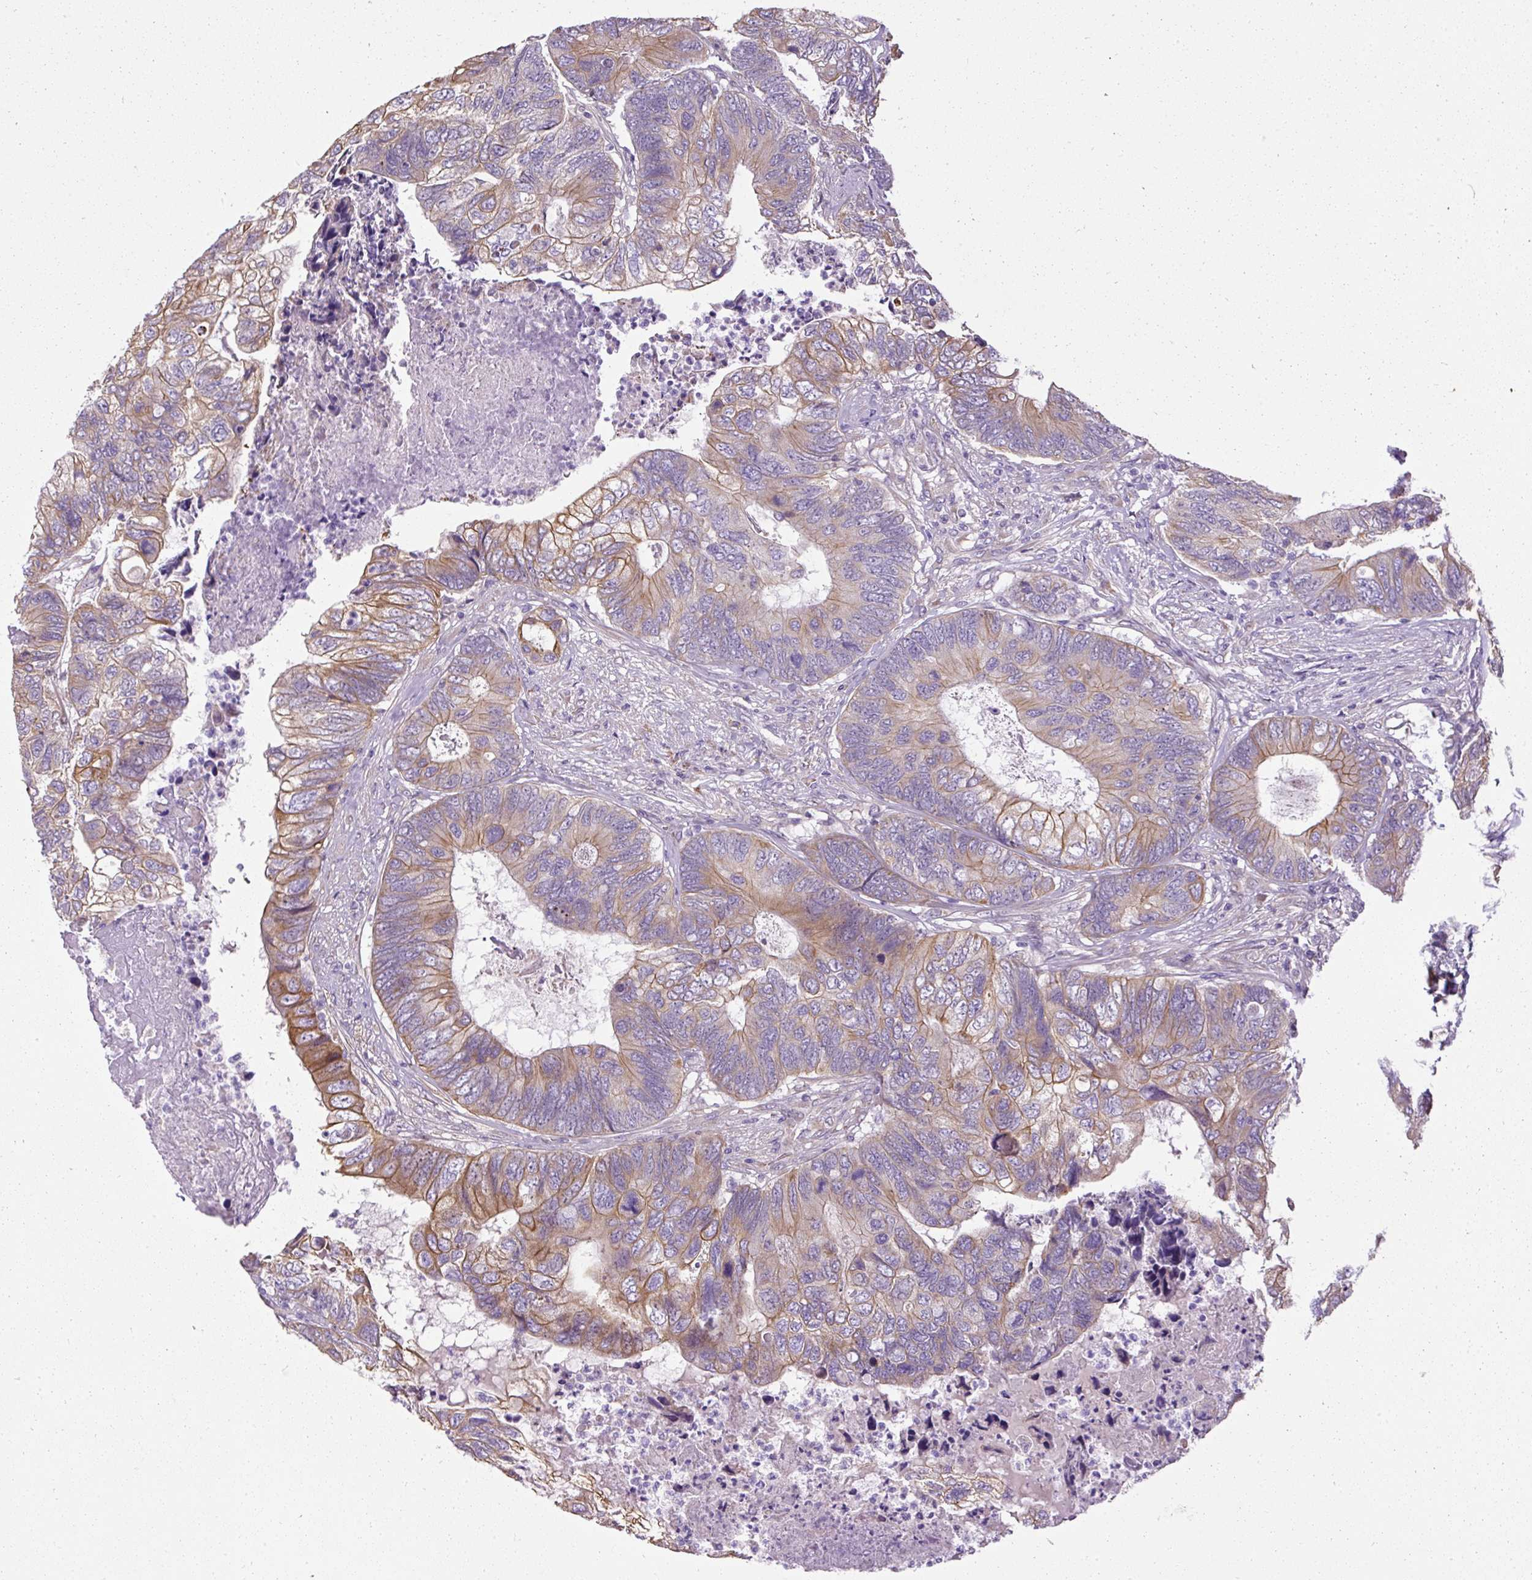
{"staining": {"intensity": "moderate", "quantity": "25%-75%", "location": "cytoplasmic/membranous"}, "tissue": "colorectal cancer", "cell_type": "Tumor cells", "image_type": "cancer", "snomed": [{"axis": "morphology", "description": "Adenocarcinoma, NOS"}, {"axis": "topography", "description": "Colon"}], "caption": "Tumor cells exhibit medium levels of moderate cytoplasmic/membranous expression in about 25%-75% of cells in colorectal cancer (adenocarcinoma). The staining was performed using DAB, with brown indicating positive protein expression. Nuclei are stained blue with hematoxylin.", "gene": "FAM149A", "patient": {"sex": "female", "age": 67}}